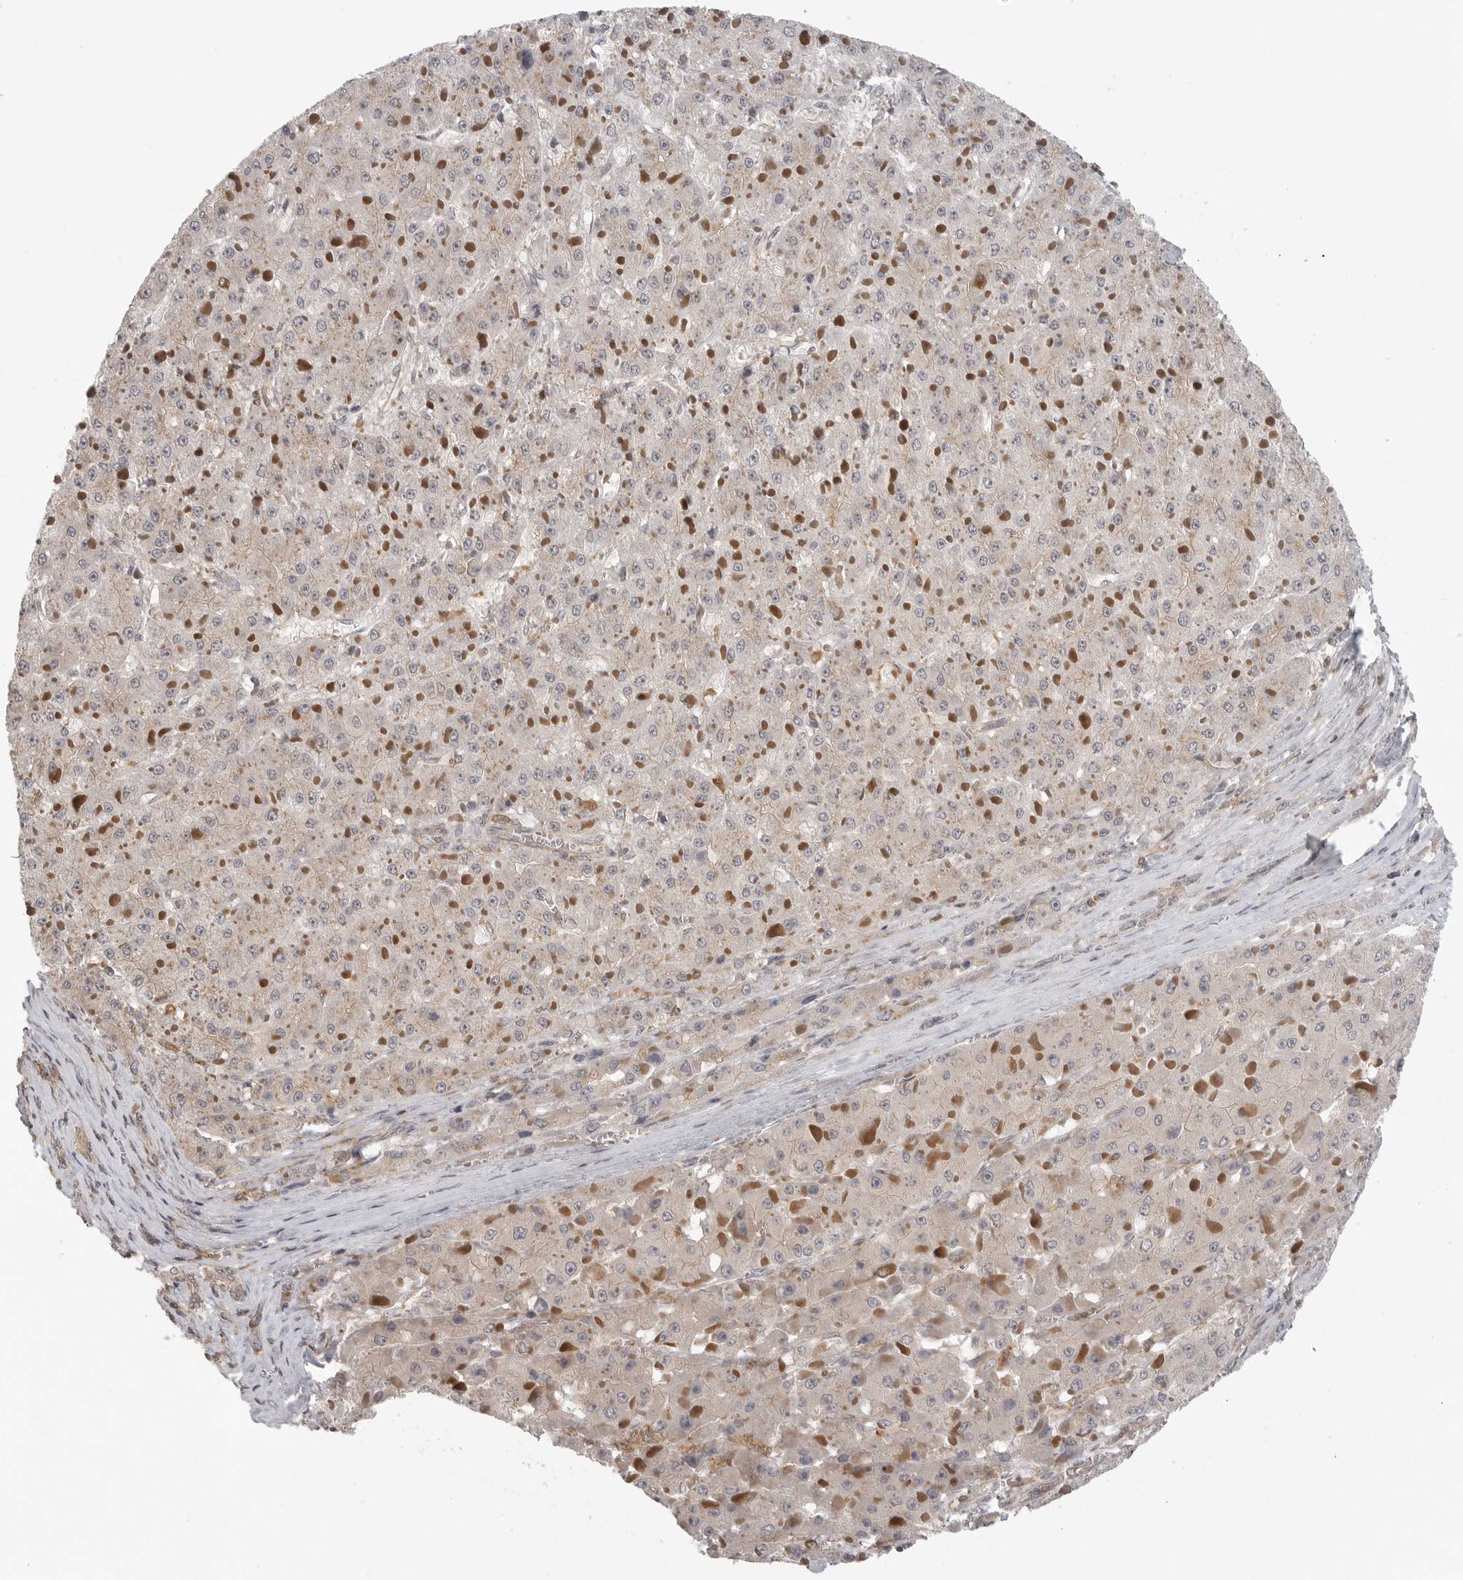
{"staining": {"intensity": "weak", "quantity": "<25%", "location": "cytoplasmic/membranous"}, "tissue": "liver cancer", "cell_type": "Tumor cells", "image_type": "cancer", "snomed": [{"axis": "morphology", "description": "Carcinoma, Hepatocellular, NOS"}, {"axis": "topography", "description": "Liver"}], "caption": "The IHC micrograph has no significant staining in tumor cells of hepatocellular carcinoma (liver) tissue.", "gene": "DBNL", "patient": {"sex": "female", "age": 73}}